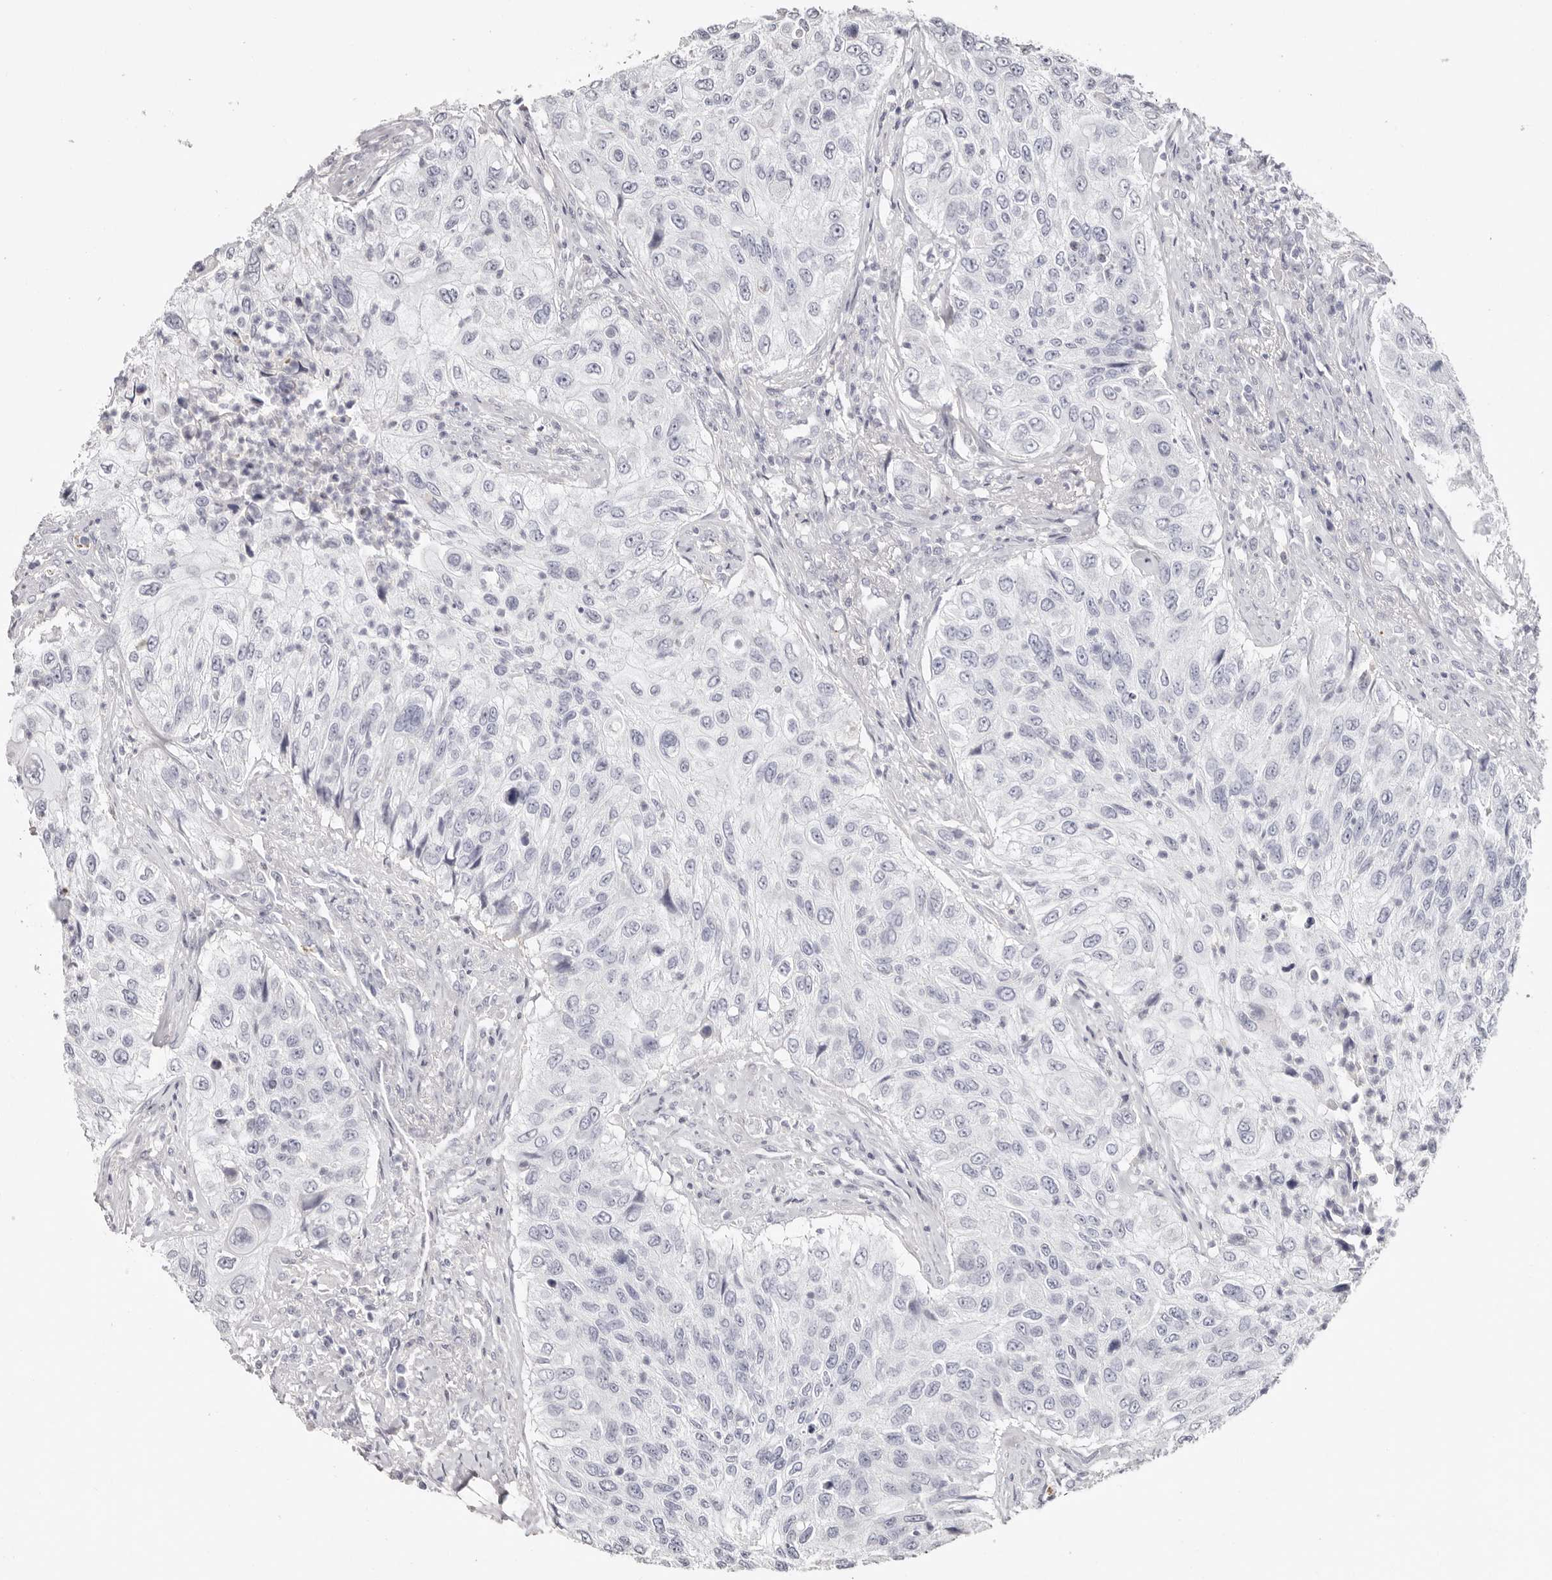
{"staining": {"intensity": "negative", "quantity": "none", "location": "none"}, "tissue": "urothelial cancer", "cell_type": "Tumor cells", "image_type": "cancer", "snomed": [{"axis": "morphology", "description": "Urothelial carcinoma, High grade"}, {"axis": "topography", "description": "Urinary bladder"}], "caption": "Immunohistochemistry (IHC) histopathology image of human urothelial cancer stained for a protein (brown), which displays no staining in tumor cells. The staining is performed using DAB brown chromogen with nuclei counter-stained in using hematoxylin.", "gene": "PKDCC", "patient": {"sex": "female", "age": 60}}